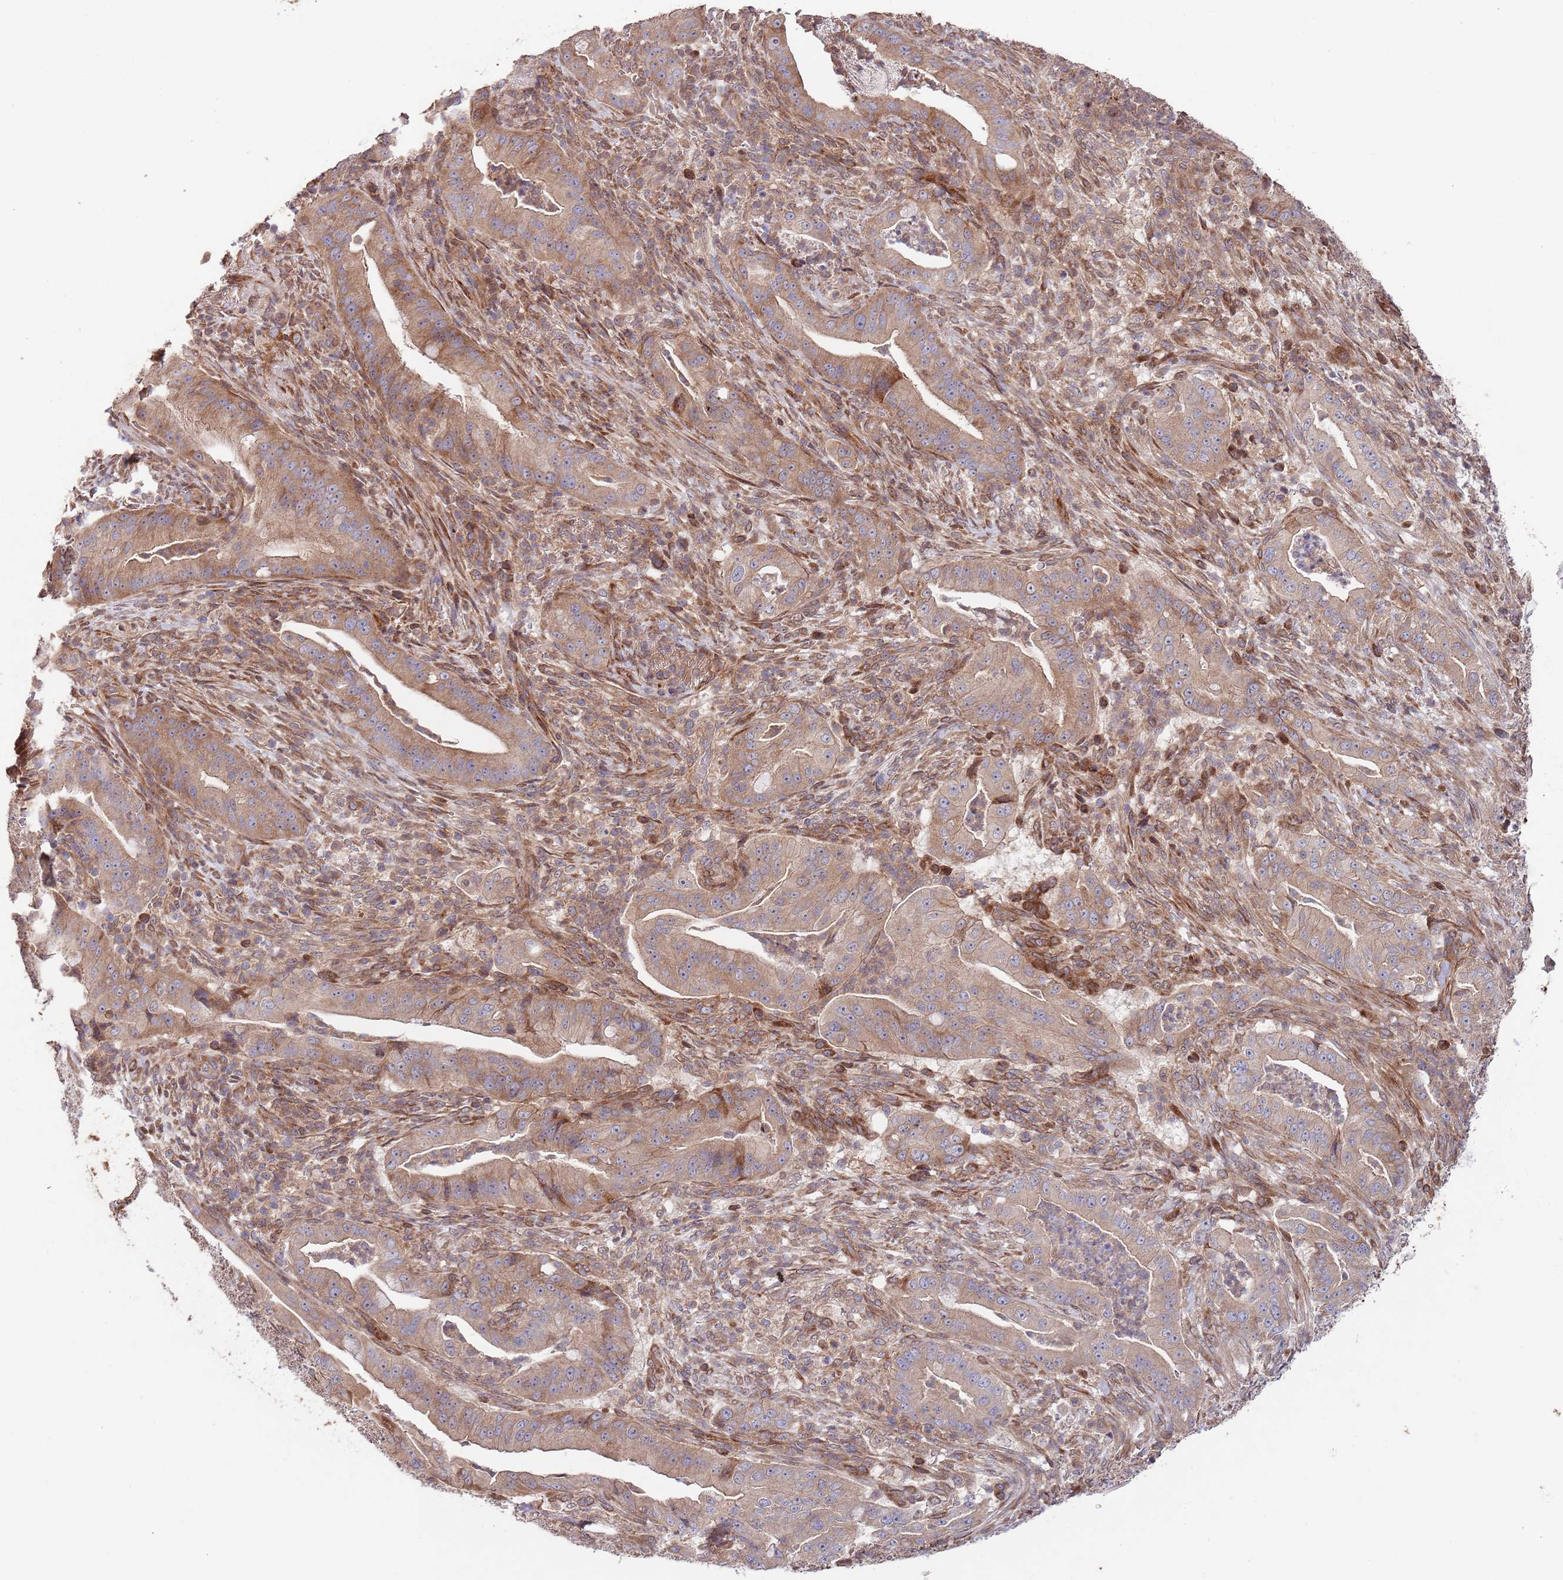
{"staining": {"intensity": "moderate", "quantity": ">75%", "location": "cytoplasmic/membranous"}, "tissue": "pancreatic cancer", "cell_type": "Tumor cells", "image_type": "cancer", "snomed": [{"axis": "morphology", "description": "Adenocarcinoma, NOS"}, {"axis": "topography", "description": "Pancreas"}], "caption": "This photomicrograph shows pancreatic adenocarcinoma stained with IHC to label a protein in brown. The cytoplasmic/membranous of tumor cells show moderate positivity for the protein. Nuclei are counter-stained blue.", "gene": "RNF19B", "patient": {"sex": "male", "age": 71}}